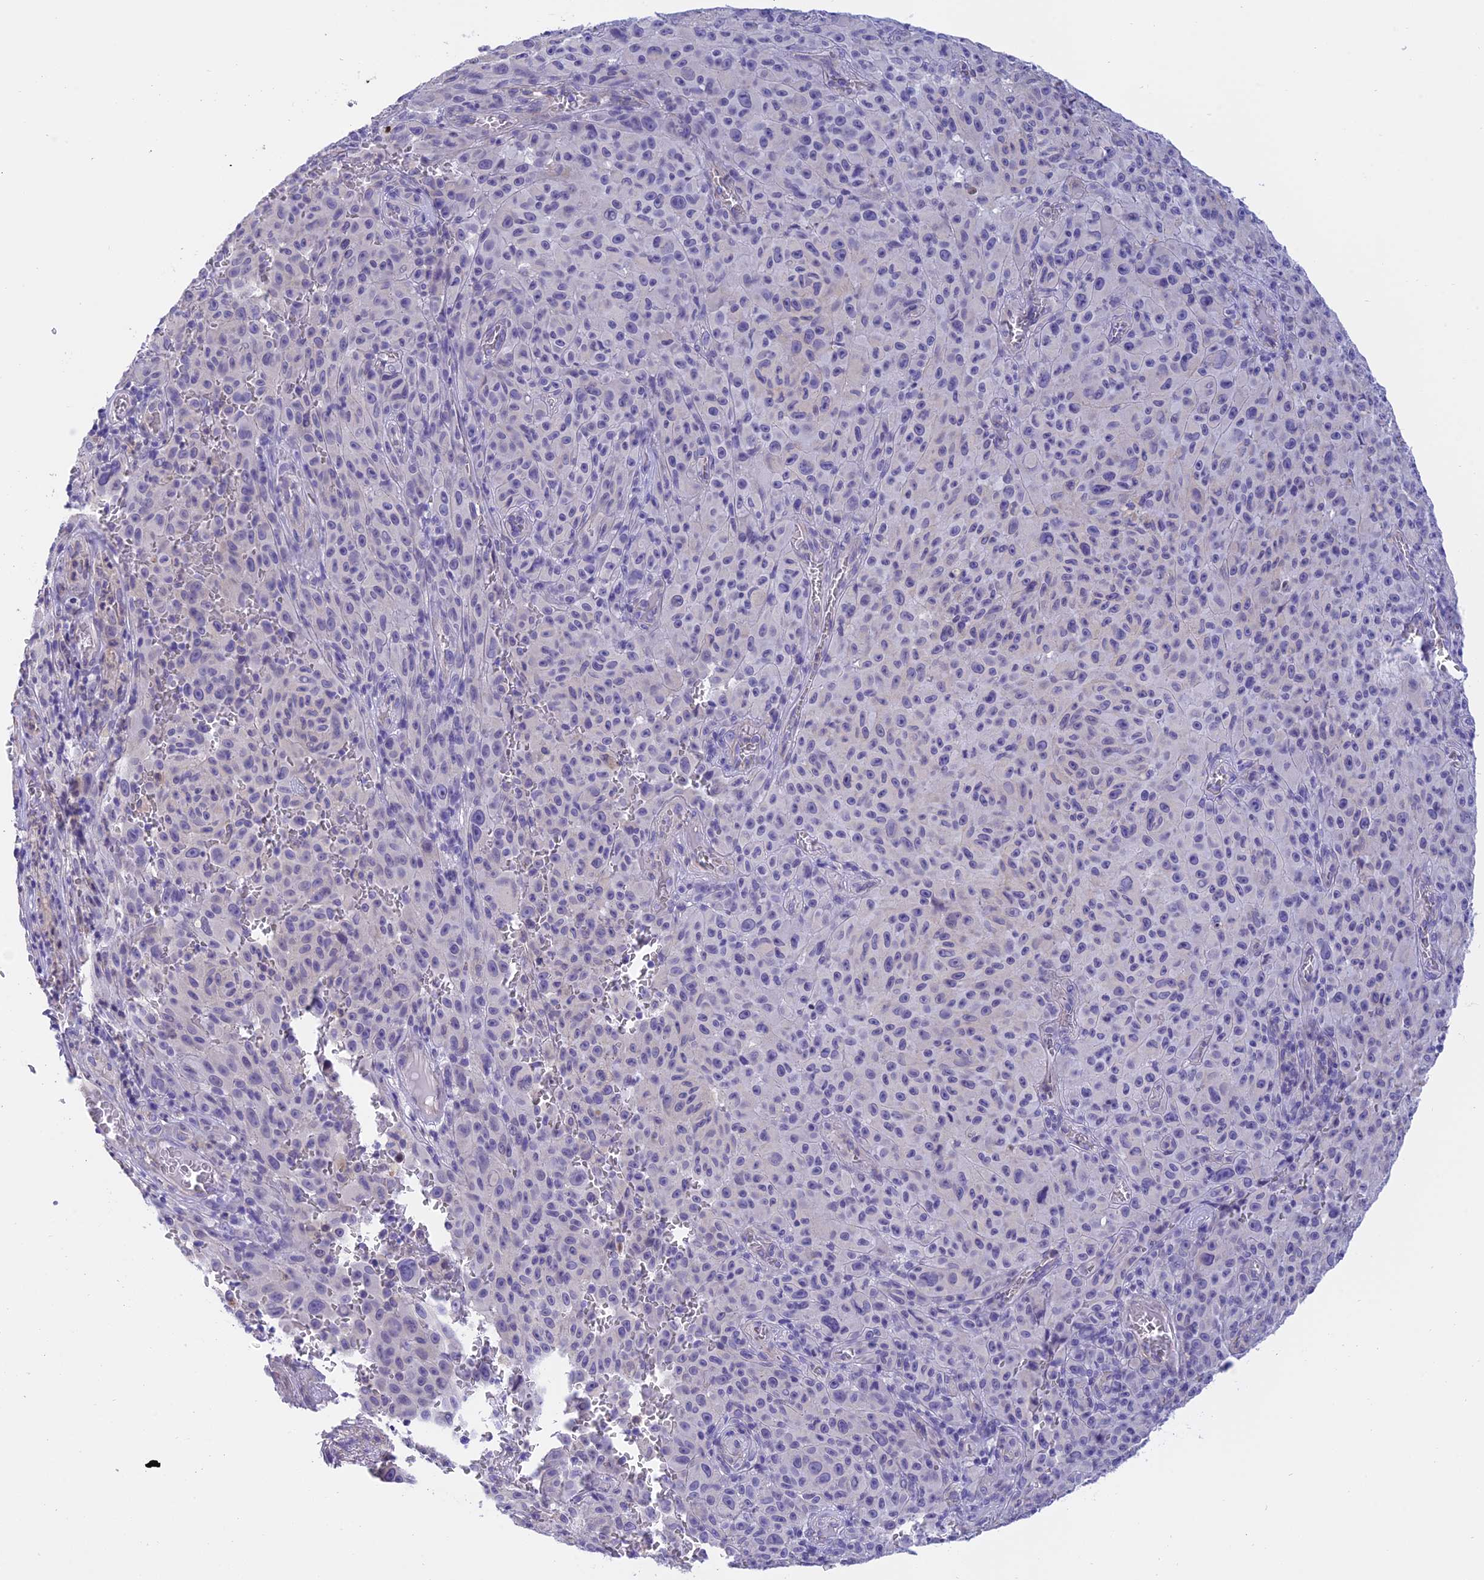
{"staining": {"intensity": "negative", "quantity": "none", "location": "none"}, "tissue": "melanoma", "cell_type": "Tumor cells", "image_type": "cancer", "snomed": [{"axis": "morphology", "description": "Malignant melanoma, NOS"}, {"axis": "topography", "description": "Skin"}], "caption": "A micrograph of human melanoma is negative for staining in tumor cells. (Immunohistochemistry, brightfield microscopy, high magnification).", "gene": "C17orf67", "patient": {"sex": "female", "age": 82}}